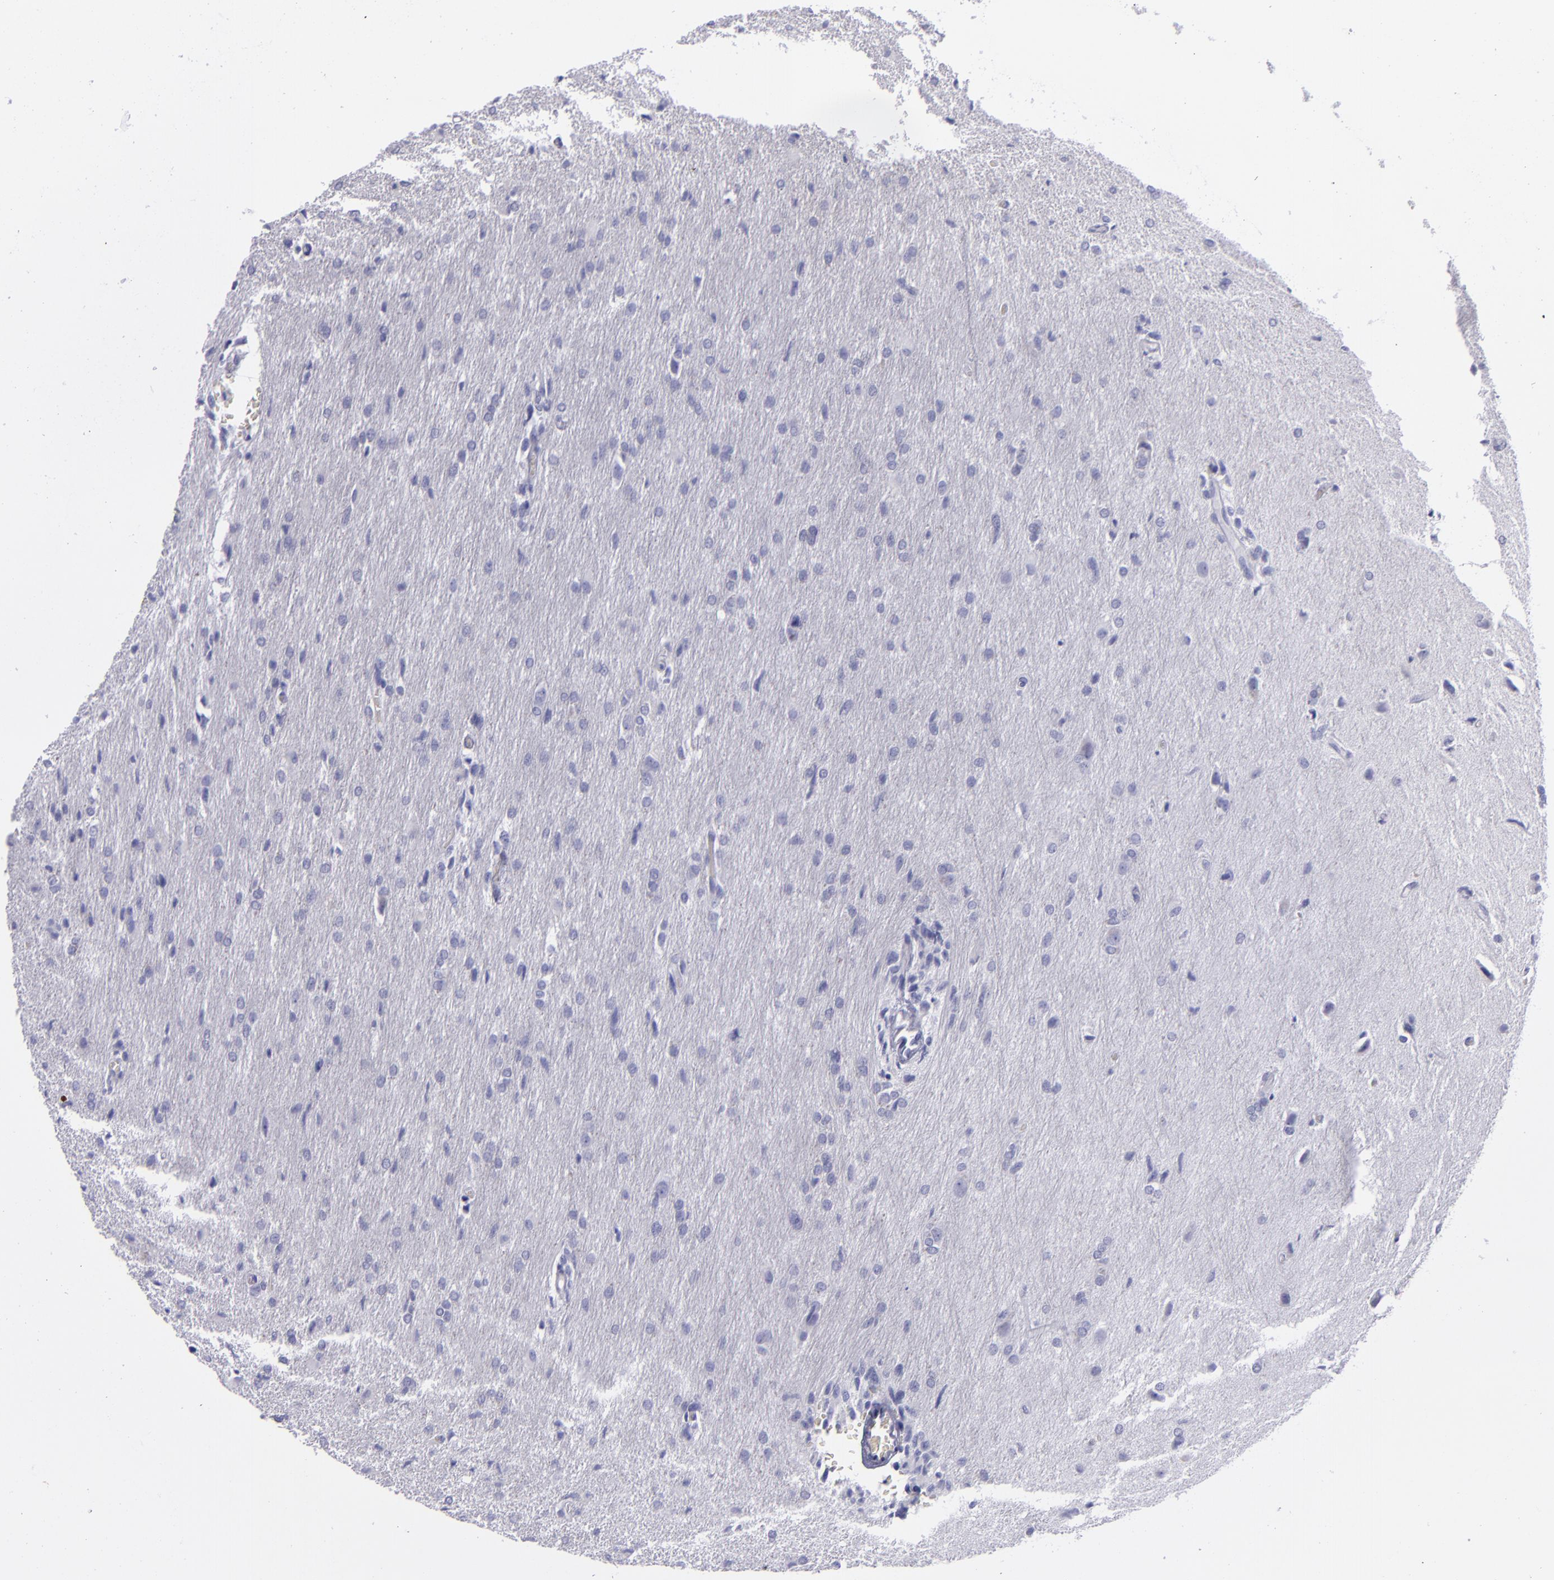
{"staining": {"intensity": "negative", "quantity": "none", "location": "none"}, "tissue": "glioma", "cell_type": "Tumor cells", "image_type": "cancer", "snomed": [{"axis": "morphology", "description": "Glioma, malignant, High grade"}, {"axis": "topography", "description": "Brain"}], "caption": "This photomicrograph is of malignant high-grade glioma stained with immunohistochemistry to label a protein in brown with the nuclei are counter-stained blue. There is no positivity in tumor cells.", "gene": "CD22", "patient": {"sex": "male", "age": 68}}